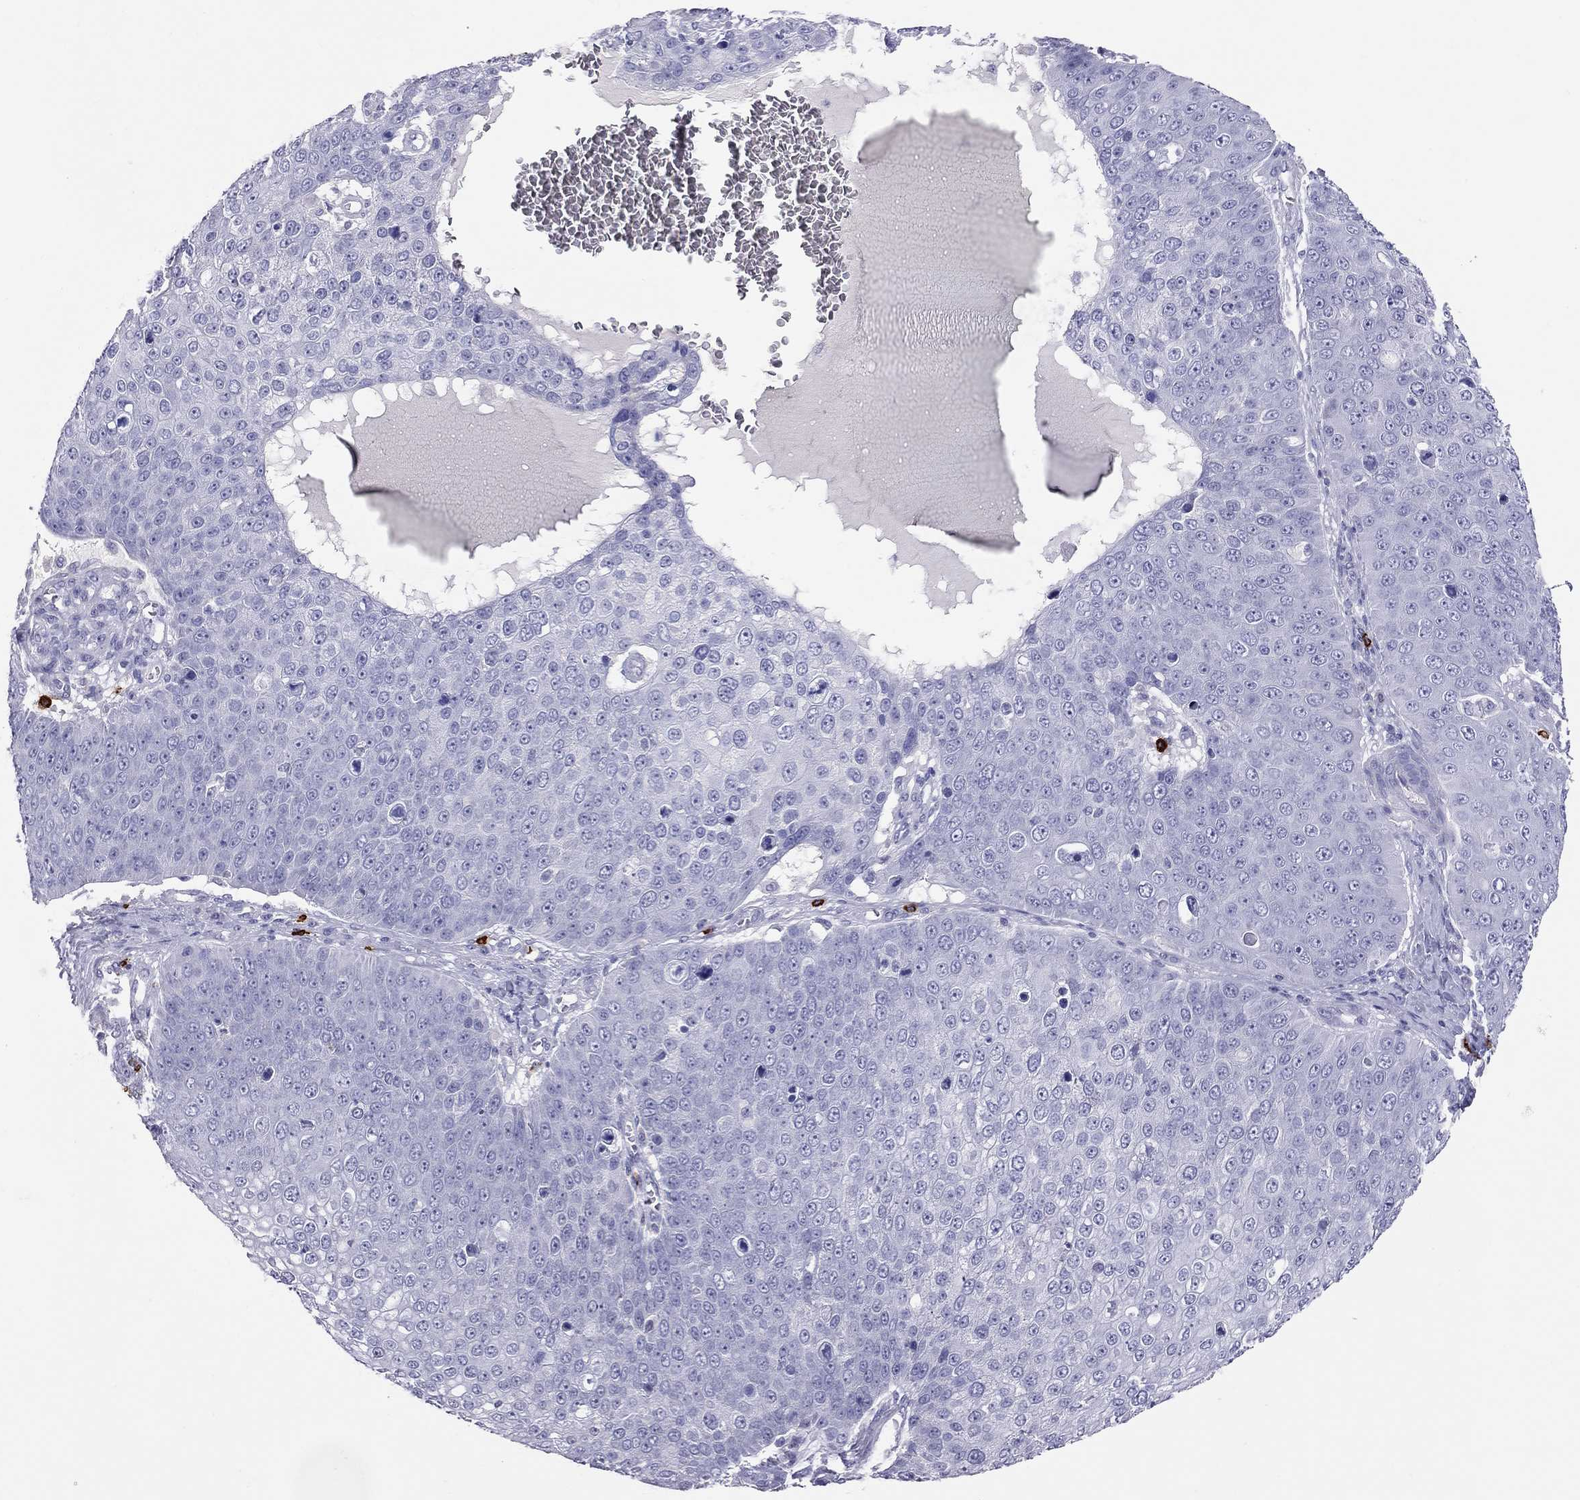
{"staining": {"intensity": "negative", "quantity": "none", "location": "none"}, "tissue": "skin cancer", "cell_type": "Tumor cells", "image_type": "cancer", "snomed": [{"axis": "morphology", "description": "Squamous cell carcinoma, NOS"}, {"axis": "topography", "description": "Skin"}], "caption": "Immunohistochemistry (IHC) of skin cancer (squamous cell carcinoma) reveals no staining in tumor cells.", "gene": "IL17REL", "patient": {"sex": "male", "age": 71}}